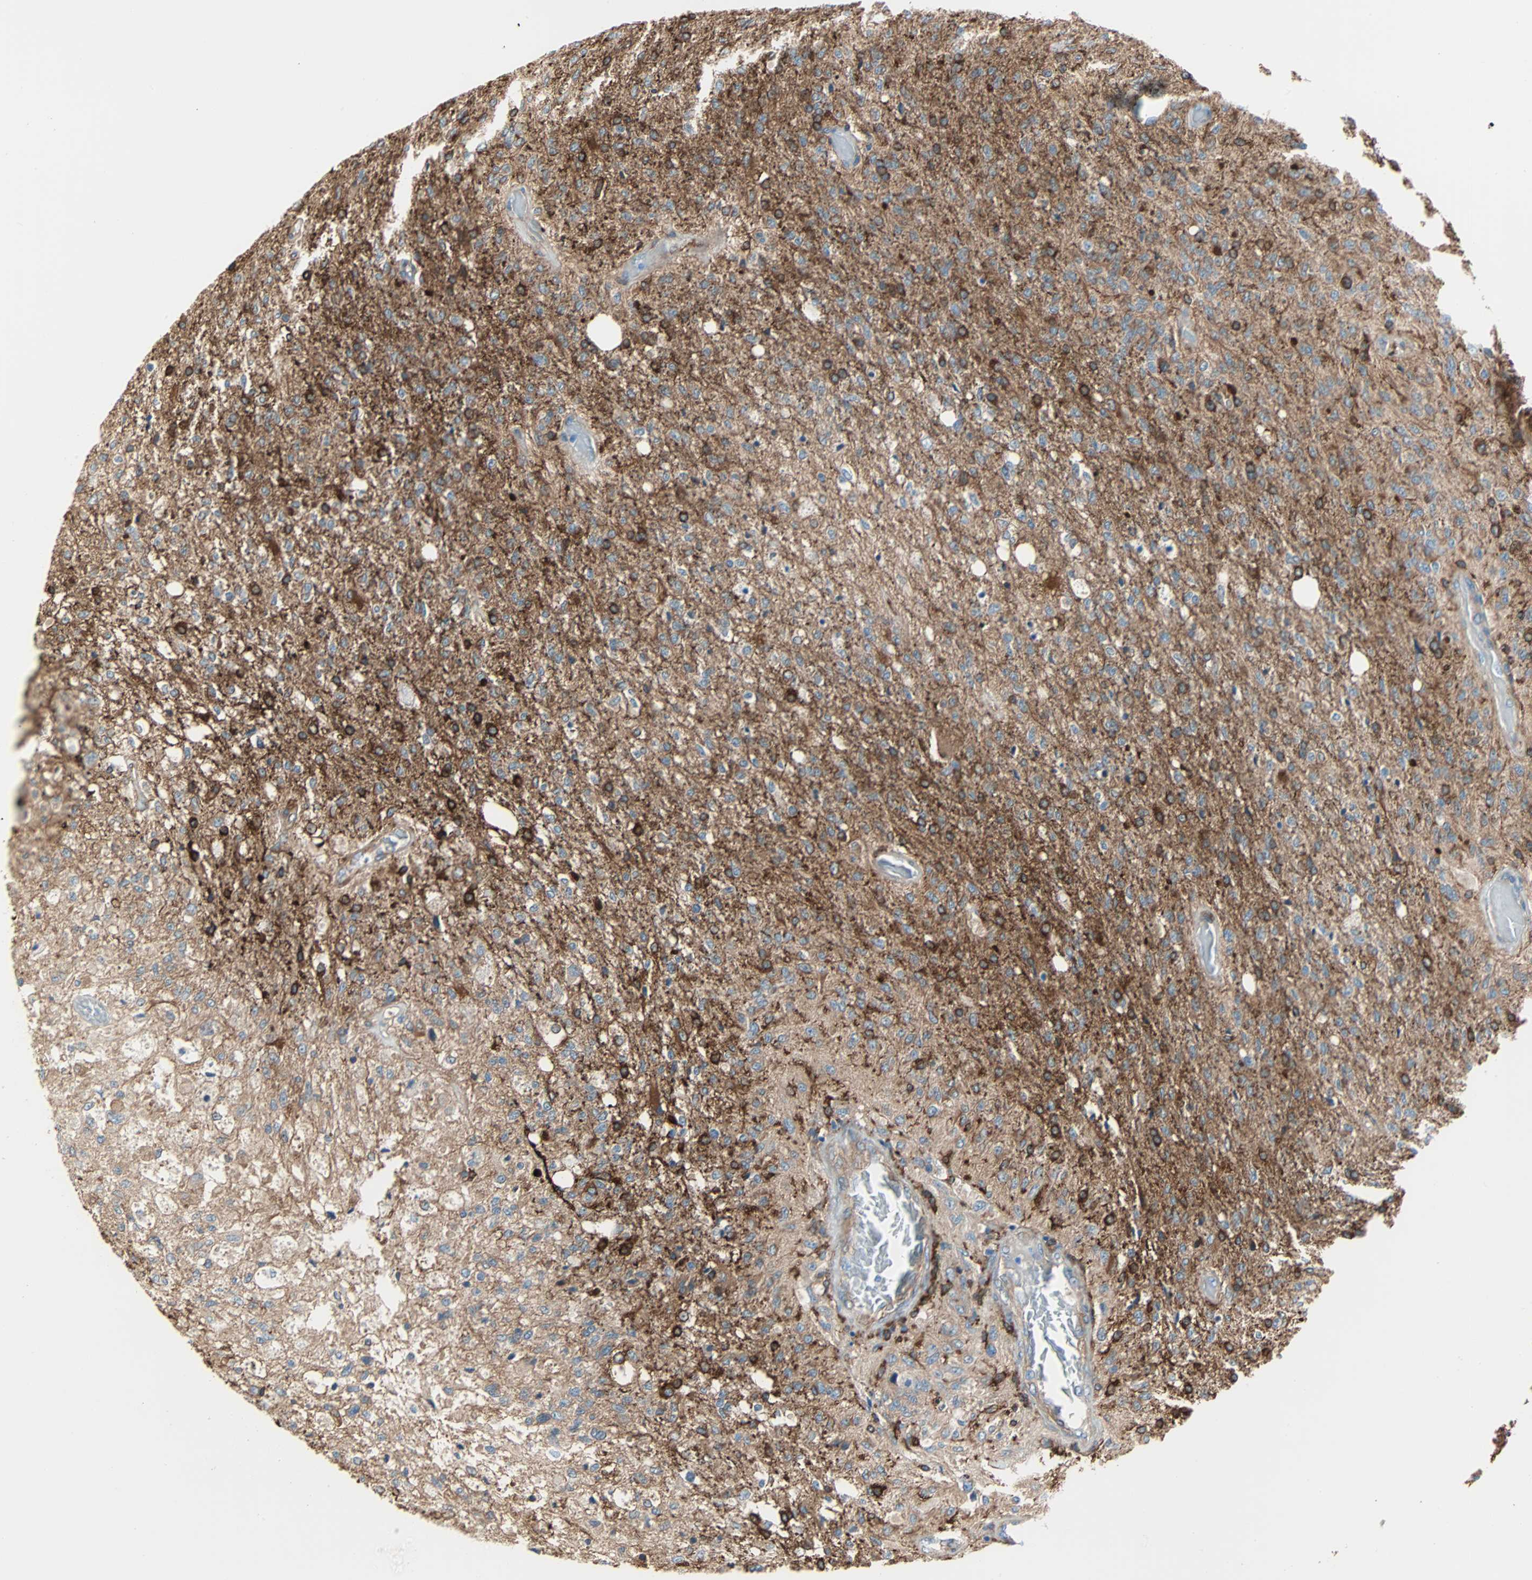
{"staining": {"intensity": "moderate", "quantity": "25%-75%", "location": "cytoplasmic/membranous"}, "tissue": "glioma", "cell_type": "Tumor cells", "image_type": "cancer", "snomed": [{"axis": "morphology", "description": "Normal tissue, NOS"}, {"axis": "morphology", "description": "Glioma, malignant, High grade"}, {"axis": "topography", "description": "Cerebral cortex"}], "caption": "Malignant high-grade glioma stained with DAB (3,3'-diaminobenzidine) immunohistochemistry (IHC) demonstrates medium levels of moderate cytoplasmic/membranous staining in approximately 25%-75% of tumor cells.", "gene": "EPB41L2", "patient": {"sex": "male", "age": 77}}